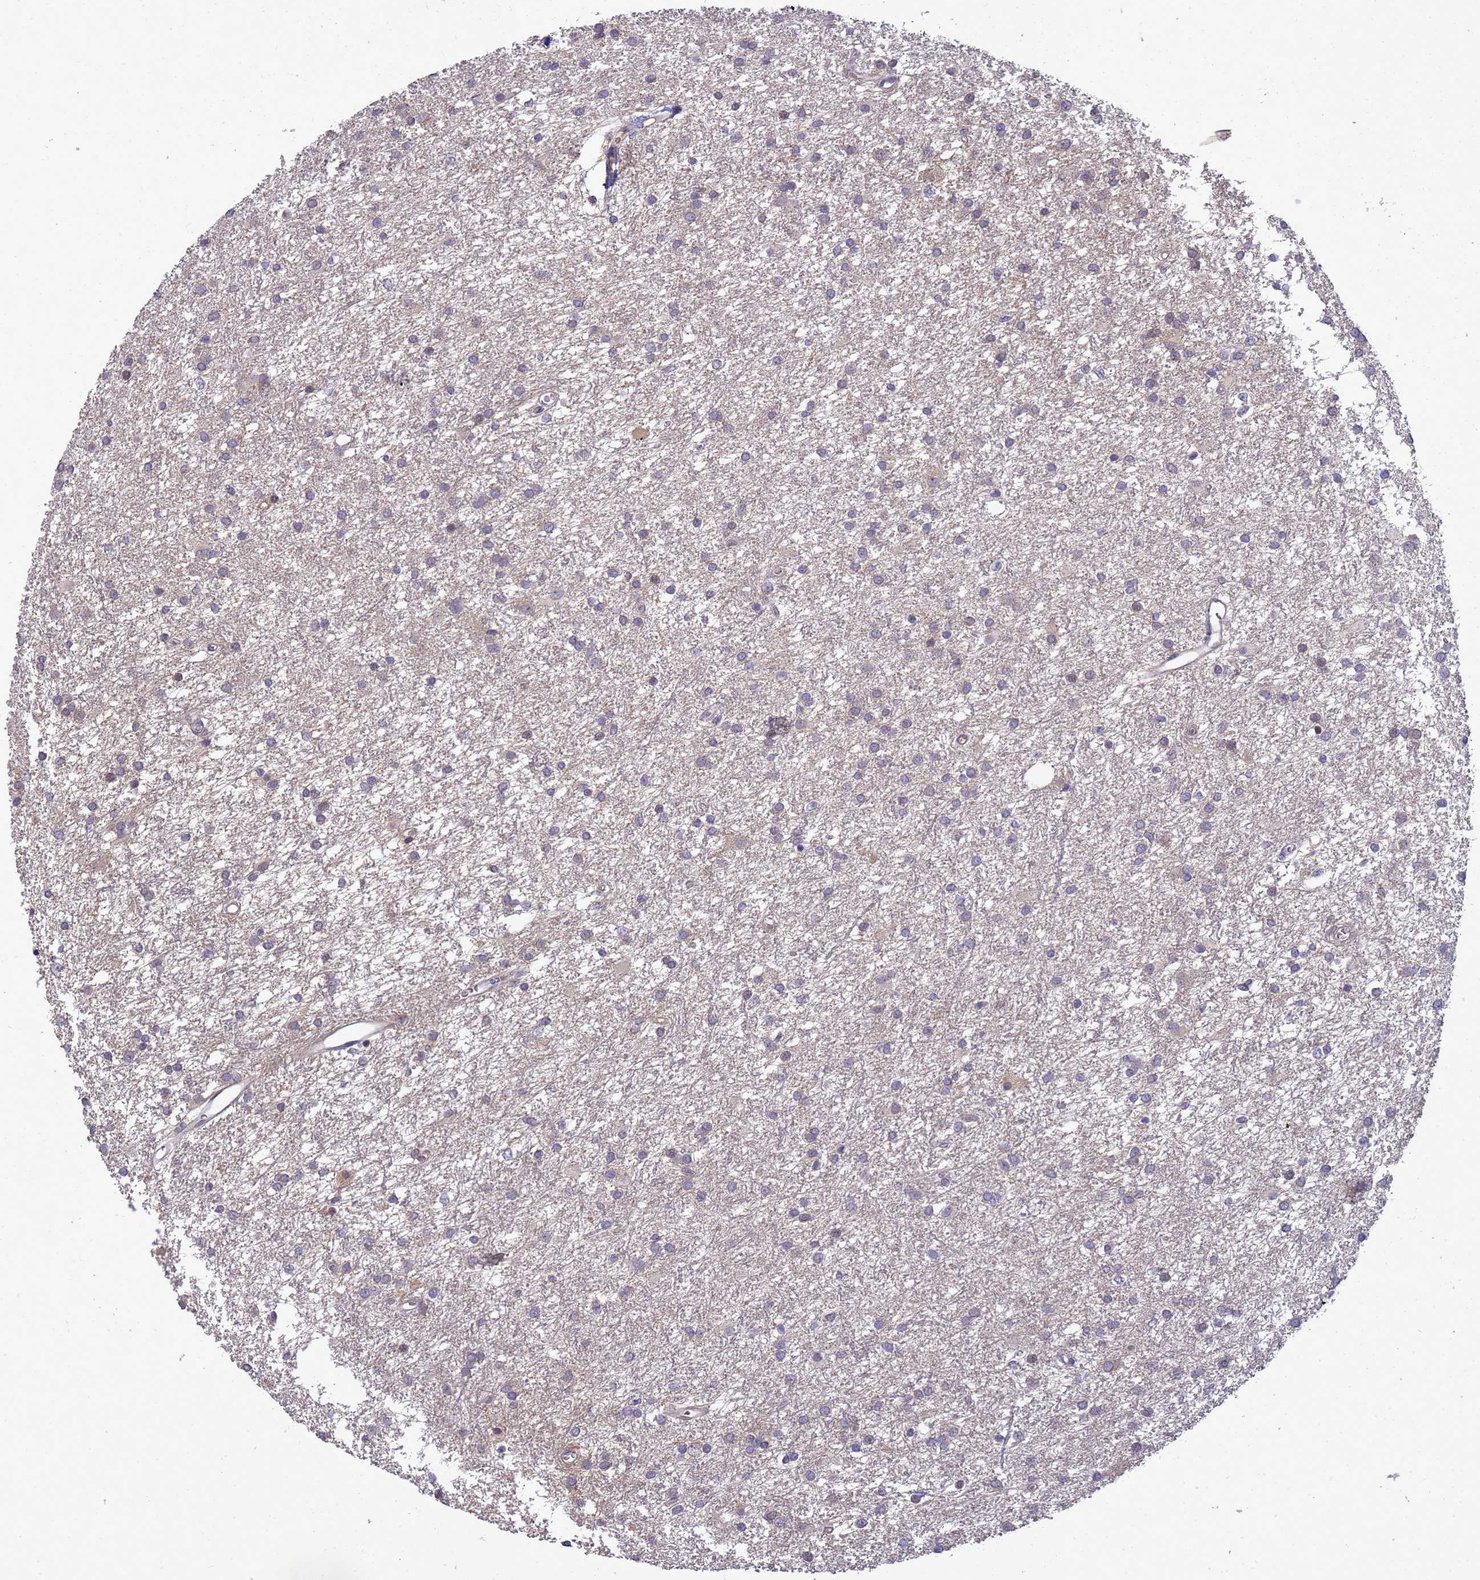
{"staining": {"intensity": "negative", "quantity": "none", "location": "none"}, "tissue": "glioma", "cell_type": "Tumor cells", "image_type": "cancer", "snomed": [{"axis": "morphology", "description": "Glioma, malignant, High grade"}, {"axis": "topography", "description": "Brain"}], "caption": "A high-resolution histopathology image shows immunohistochemistry (IHC) staining of glioma, which demonstrates no significant staining in tumor cells.", "gene": "TMEM74B", "patient": {"sex": "female", "age": 50}}